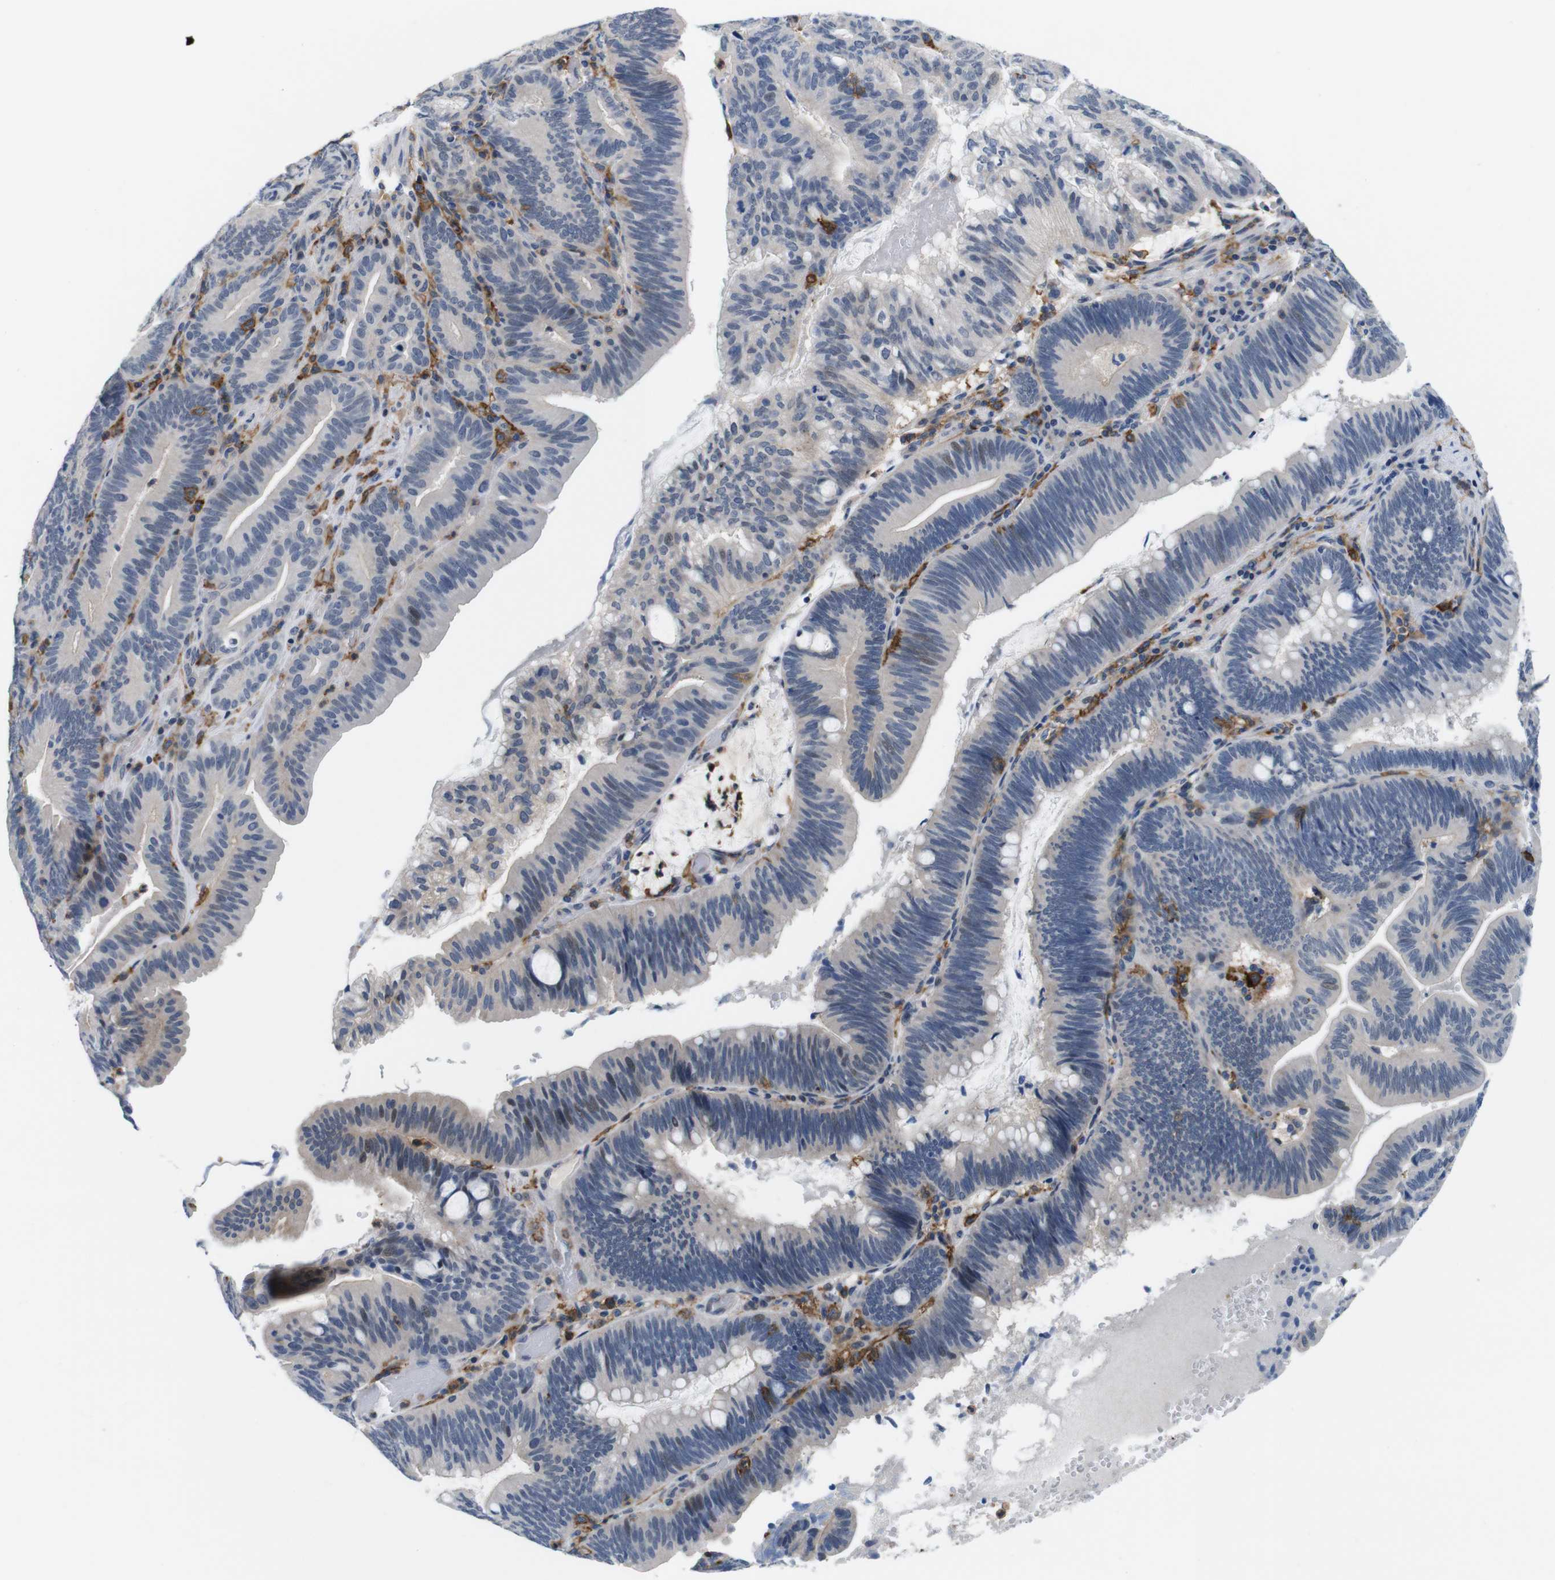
{"staining": {"intensity": "weak", "quantity": "<25%", "location": "cytoplasmic/membranous,nuclear"}, "tissue": "pancreatic cancer", "cell_type": "Tumor cells", "image_type": "cancer", "snomed": [{"axis": "morphology", "description": "Adenocarcinoma, NOS"}, {"axis": "topography", "description": "Pancreas"}], "caption": "An image of pancreatic adenocarcinoma stained for a protein reveals no brown staining in tumor cells.", "gene": "CD300C", "patient": {"sex": "male", "age": 82}}